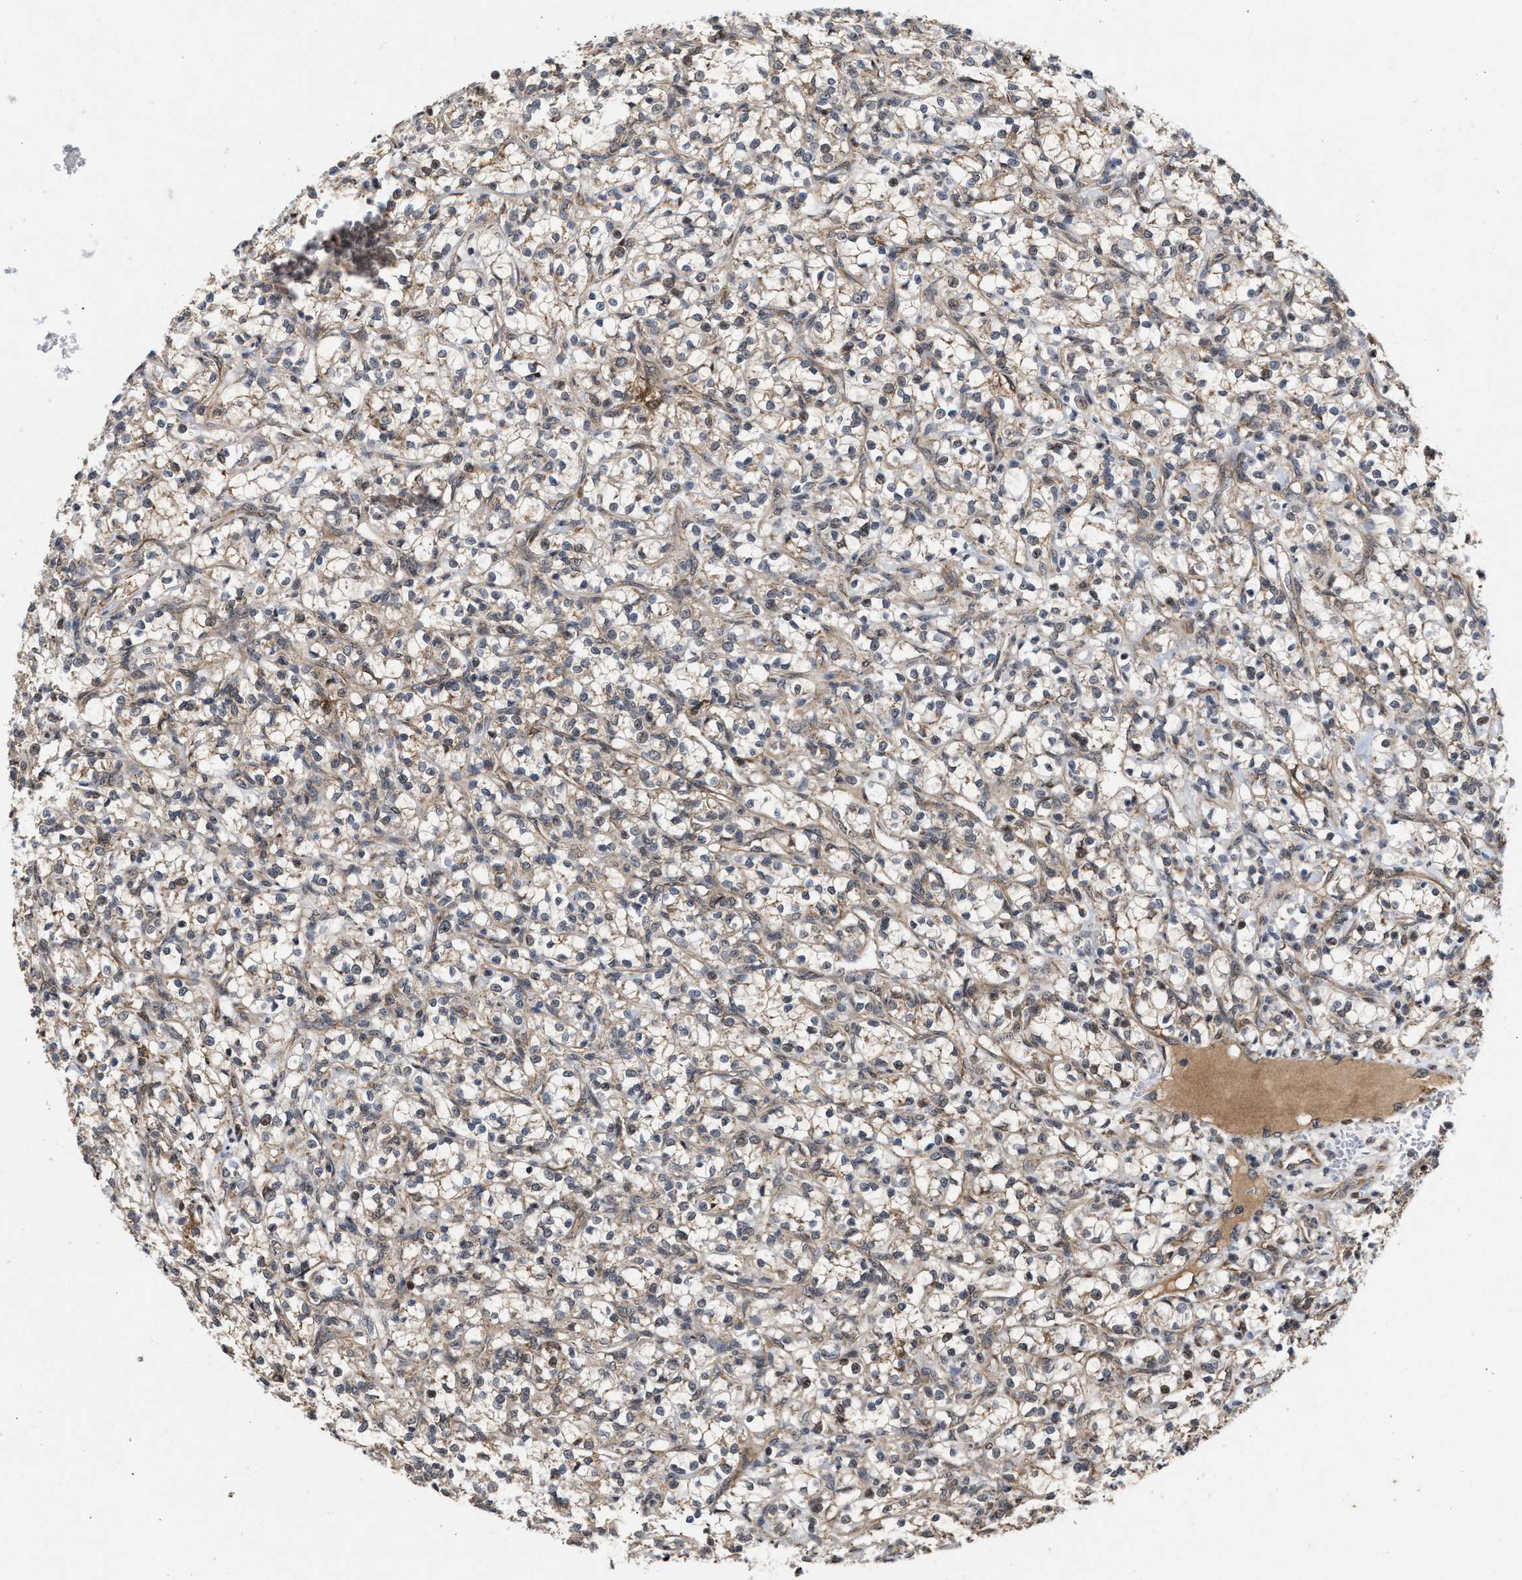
{"staining": {"intensity": "weak", "quantity": ">75%", "location": "cytoplasmic/membranous"}, "tissue": "renal cancer", "cell_type": "Tumor cells", "image_type": "cancer", "snomed": [{"axis": "morphology", "description": "Adenocarcinoma, NOS"}, {"axis": "topography", "description": "Kidney"}], "caption": "DAB (3,3'-diaminobenzidine) immunohistochemical staining of human renal cancer (adenocarcinoma) displays weak cytoplasmic/membranous protein staining in about >75% of tumor cells.", "gene": "CFLAR", "patient": {"sex": "female", "age": 69}}